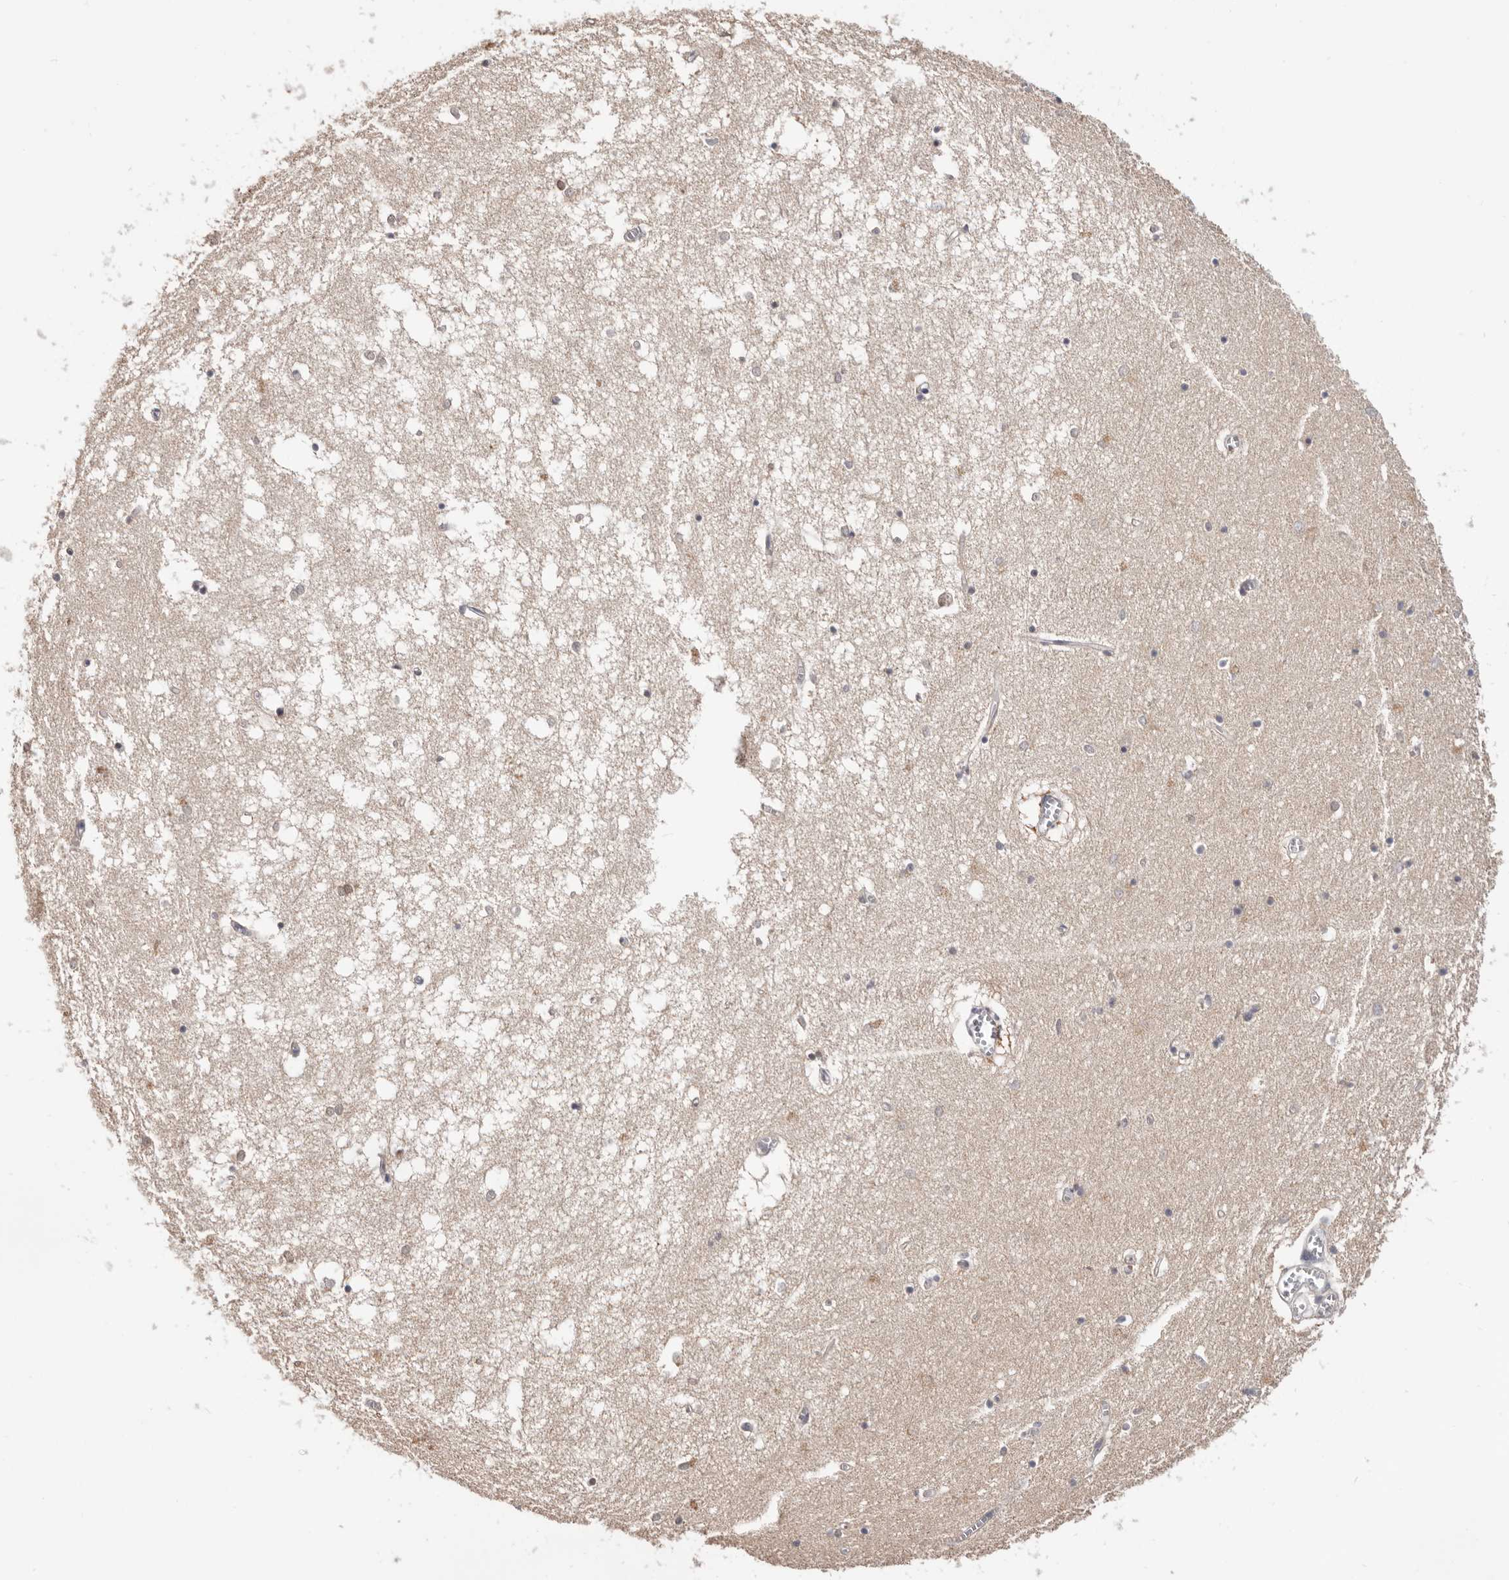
{"staining": {"intensity": "moderate", "quantity": "<25%", "location": "nuclear"}, "tissue": "hippocampus", "cell_type": "Glial cells", "image_type": "normal", "snomed": [{"axis": "morphology", "description": "Normal tissue, NOS"}, {"axis": "topography", "description": "Hippocampus"}], "caption": "A high-resolution image shows IHC staining of normal hippocampus, which shows moderate nuclear positivity in about <25% of glial cells.", "gene": "DOP1A", "patient": {"sex": "male", "age": 70}}